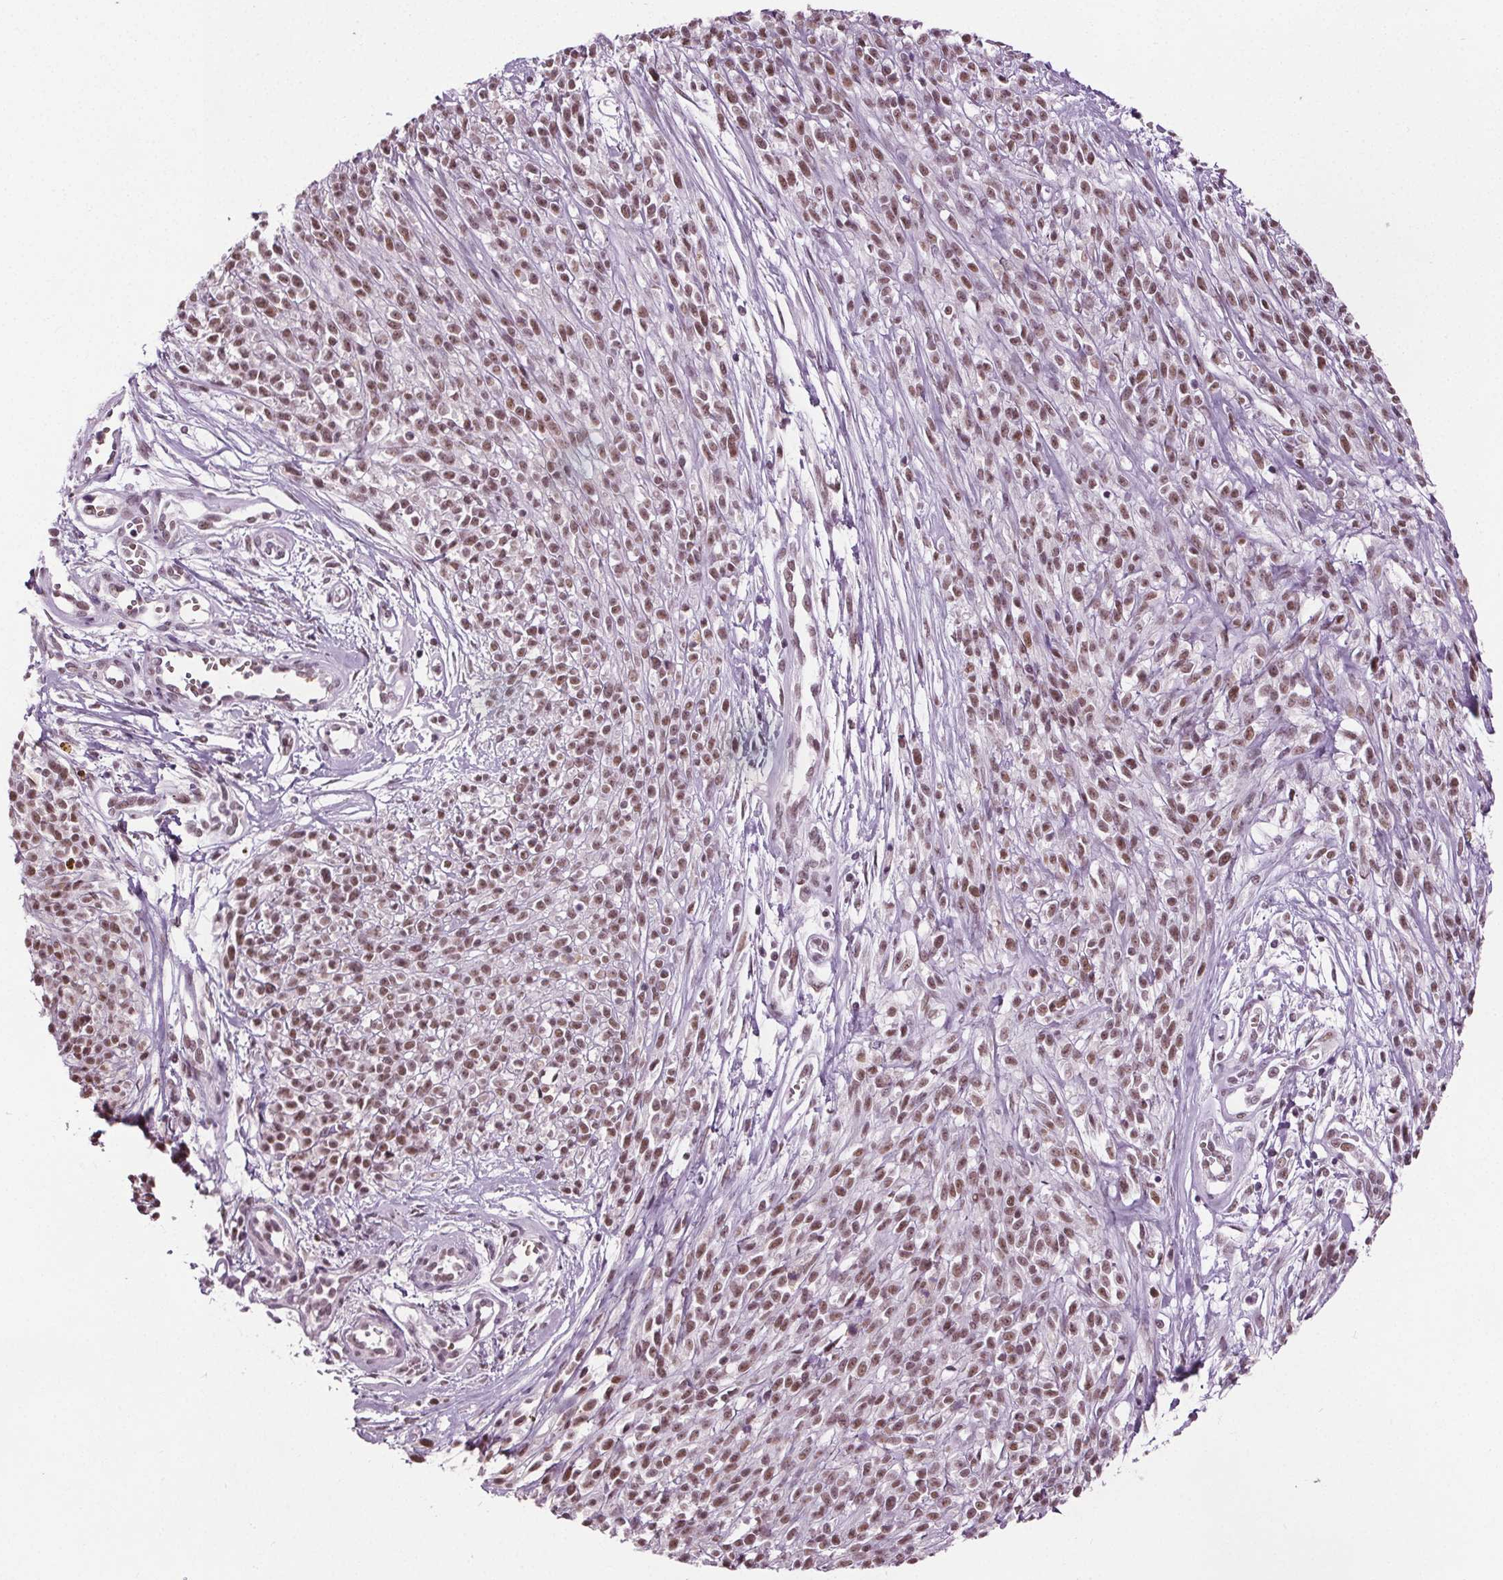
{"staining": {"intensity": "moderate", "quantity": ">75%", "location": "nuclear"}, "tissue": "melanoma", "cell_type": "Tumor cells", "image_type": "cancer", "snomed": [{"axis": "morphology", "description": "Malignant melanoma, NOS"}, {"axis": "topography", "description": "Skin"}, {"axis": "topography", "description": "Skin of trunk"}], "caption": "This image demonstrates malignant melanoma stained with IHC to label a protein in brown. The nuclear of tumor cells show moderate positivity for the protein. Nuclei are counter-stained blue.", "gene": "IWS1", "patient": {"sex": "male", "age": 74}}